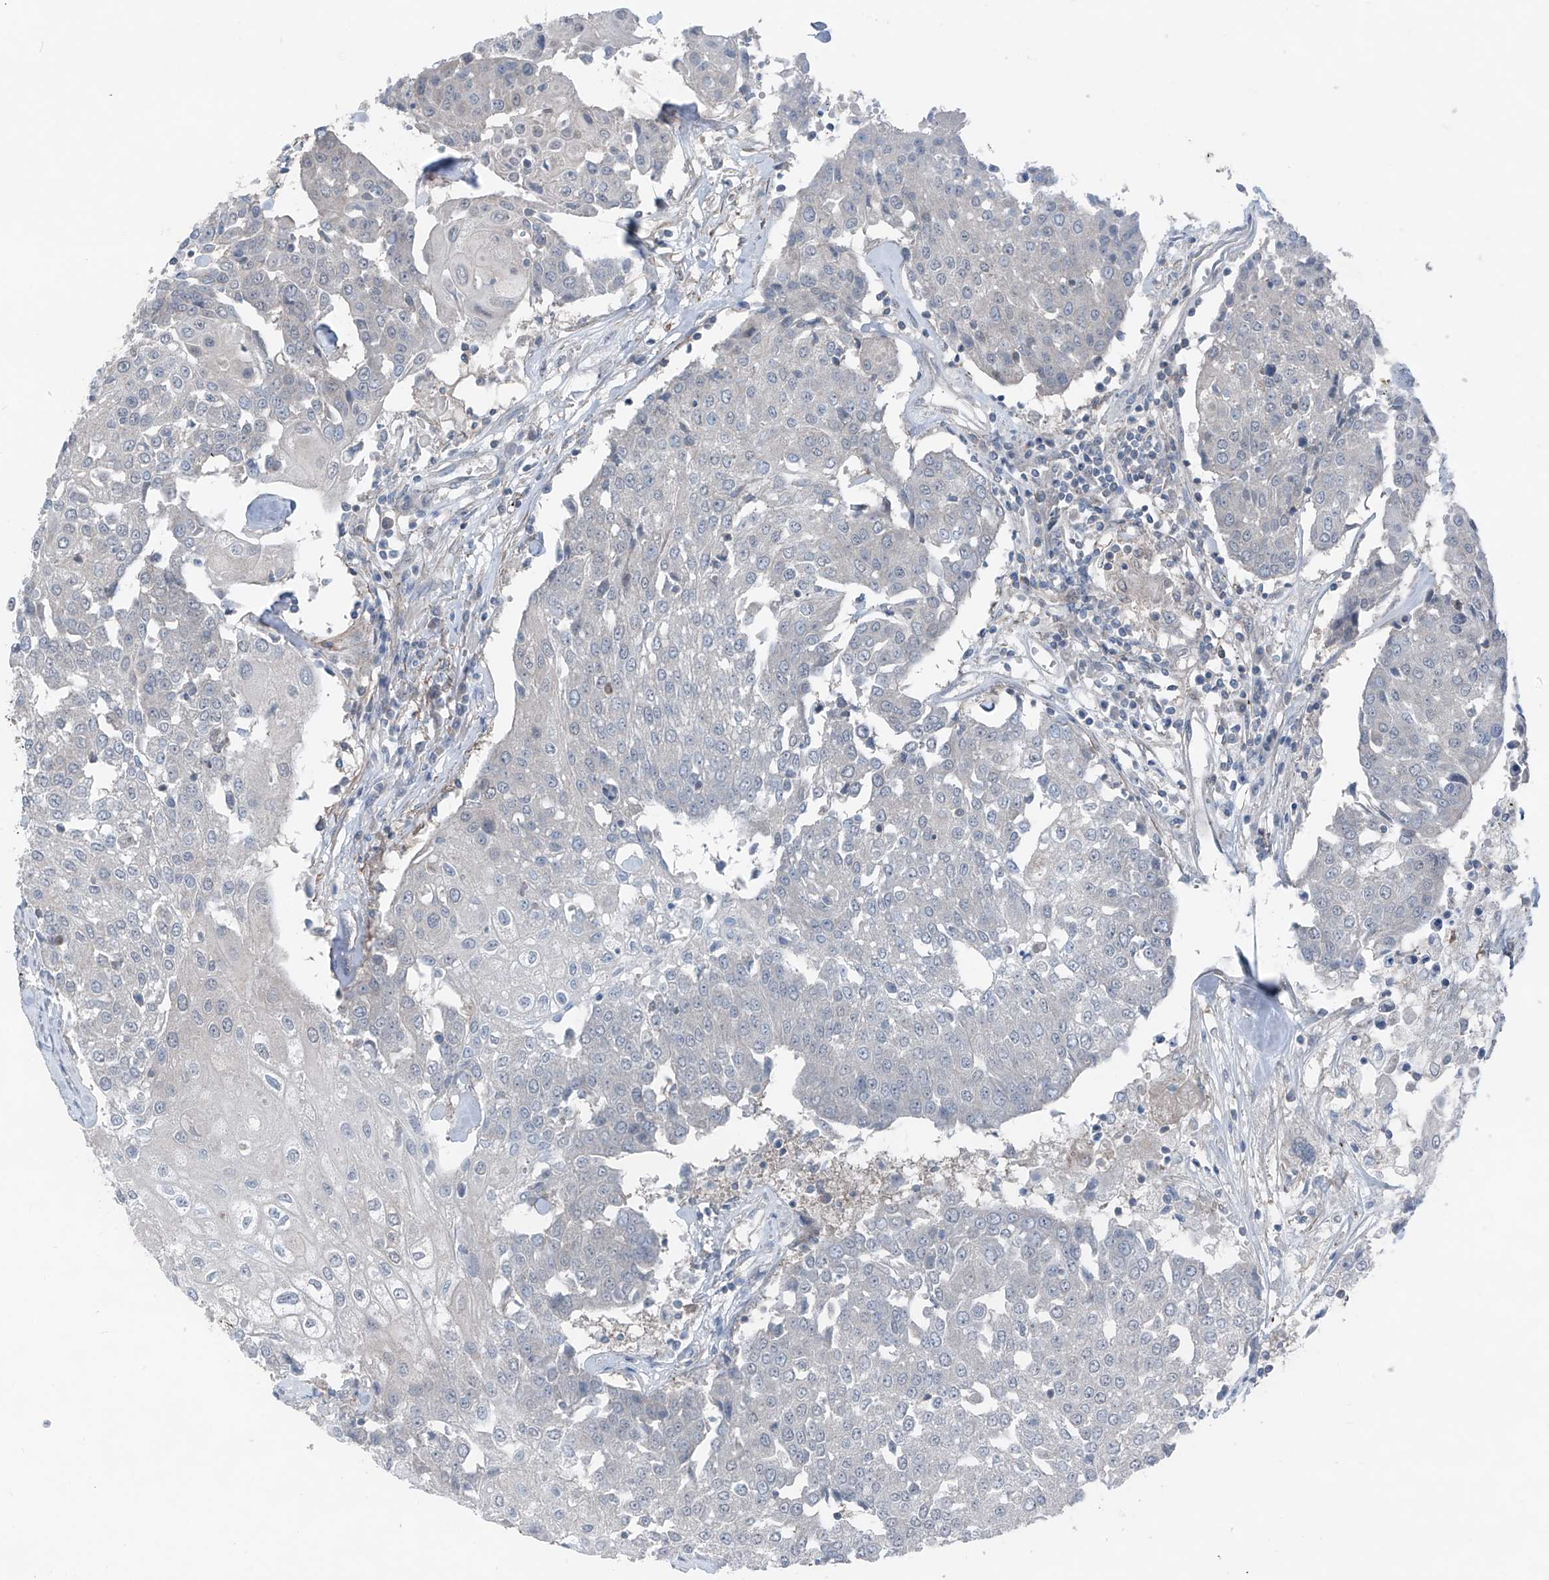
{"staining": {"intensity": "negative", "quantity": "none", "location": "none"}, "tissue": "urothelial cancer", "cell_type": "Tumor cells", "image_type": "cancer", "snomed": [{"axis": "morphology", "description": "Urothelial carcinoma, High grade"}, {"axis": "topography", "description": "Urinary bladder"}], "caption": "Human urothelial cancer stained for a protein using IHC shows no positivity in tumor cells.", "gene": "HSPB11", "patient": {"sex": "female", "age": 85}}